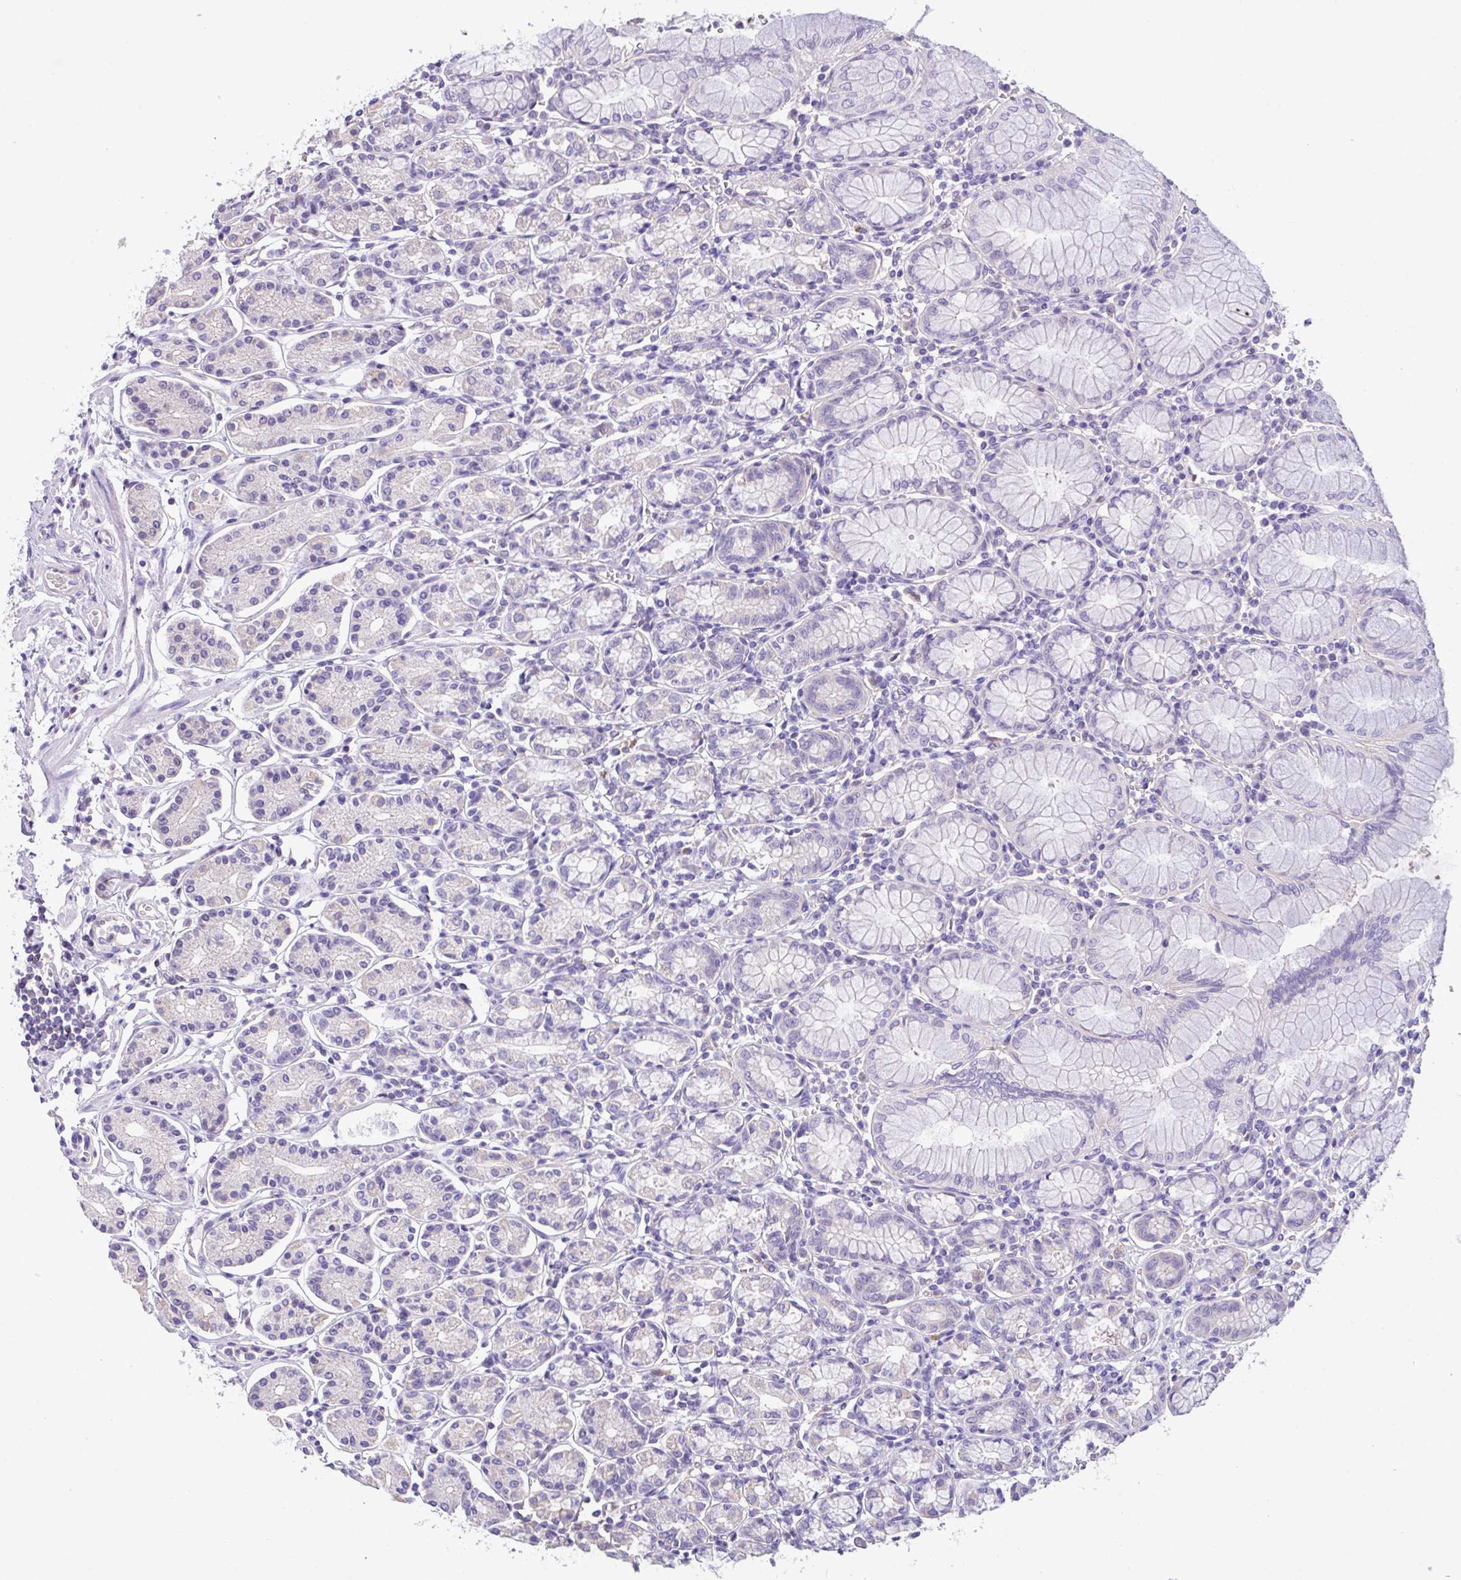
{"staining": {"intensity": "negative", "quantity": "none", "location": "none"}, "tissue": "stomach", "cell_type": "Glandular cells", "image_type": "normal", "snomed": [{"axis": "morphology", "description": "Normal tissue, NOS"}, {"axis": "topography", "description": "Stomach"}], "caption": "A high-resolution histopathology image shows immunohistochemistry staining of unremarkable stomach, which exhibits no significant positivity in glandular cells.", "gene": "CA10", "patient": {"sex": "female", "age": 62}}